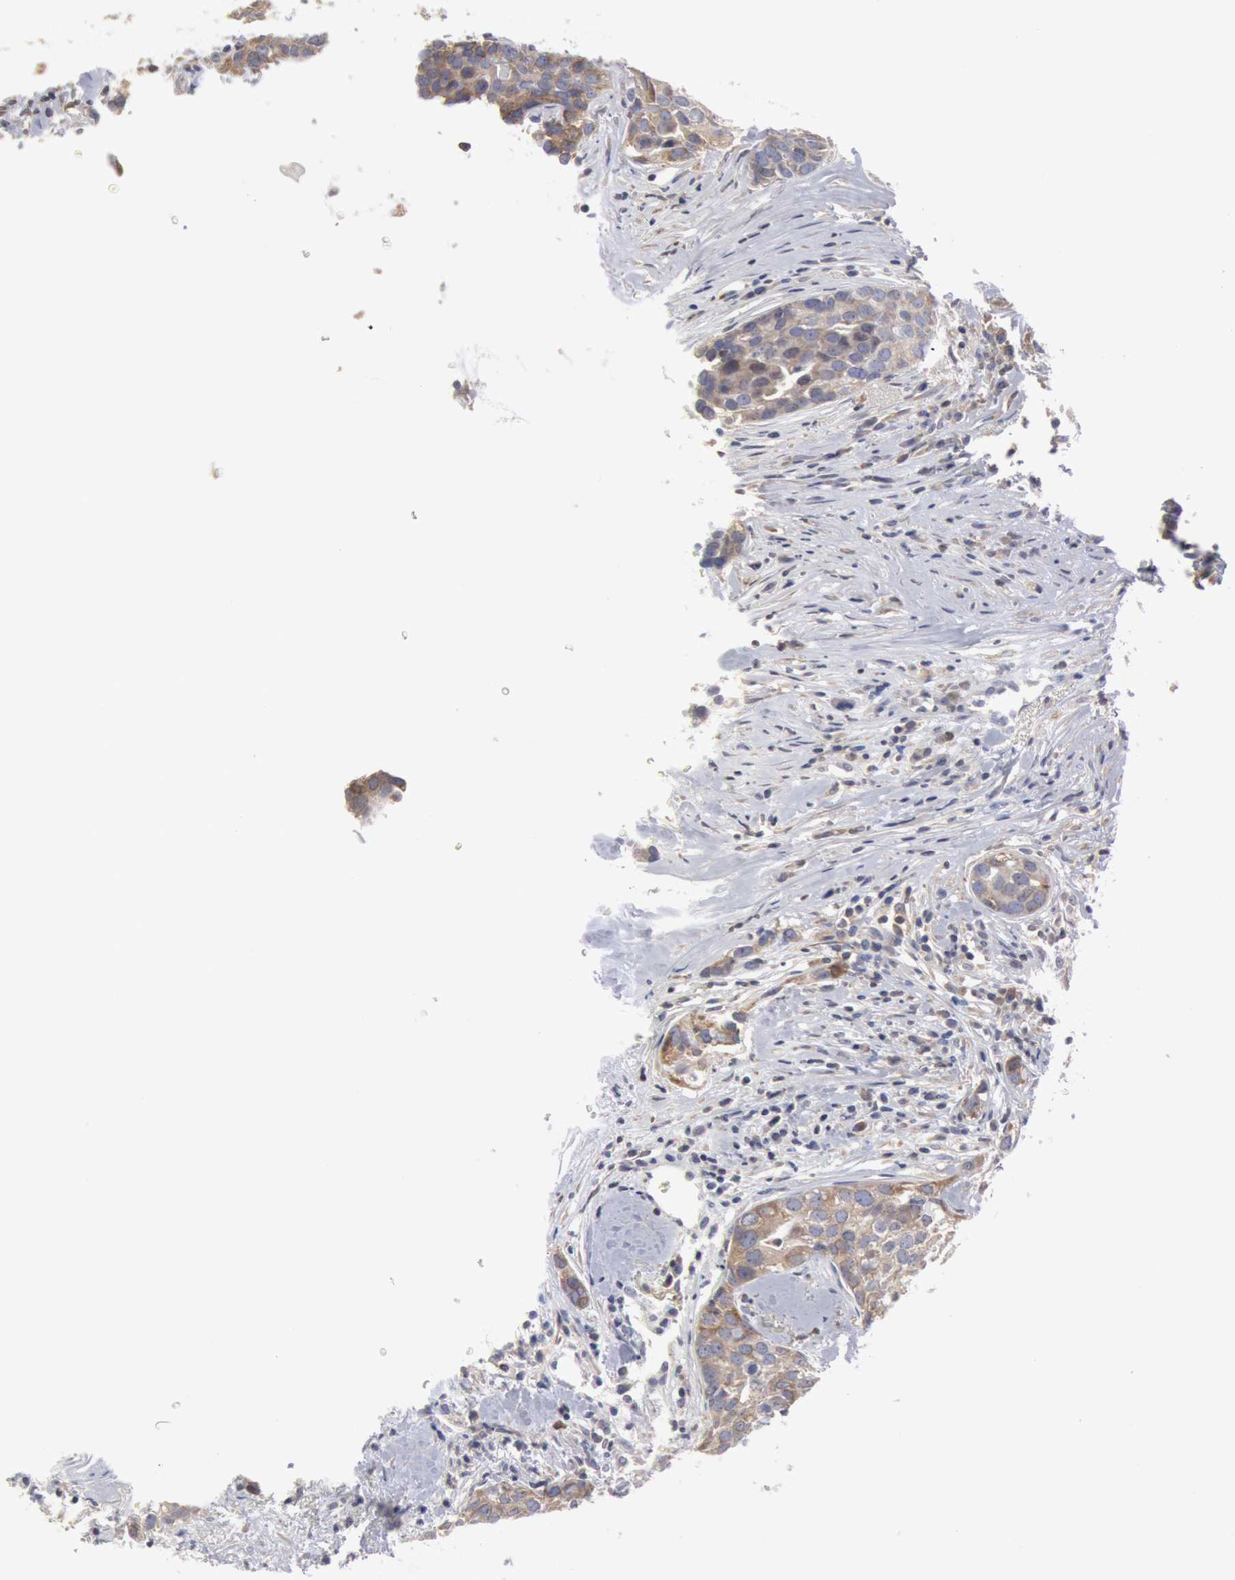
{"staining": {"intensity": "weak", "quantity": ">75%", "location": "cytoplasmic/membranous"}, "tissue": "breast cancer", "cell_type": "Tumor cells", "image_type": "cancer", "snomed": [{"axis": "morphology", "description": "Duct carcinoma"}, {"axis": "topography", "description": "Breast"}], "caption": "Breast cancer (intraductal carcinoma) stained for a protein reveals weak cytoplasmic/membranous positivity in tumor cells.", "gene": "OSBPL8", "patient": {"sex": "female", "age": 91}}